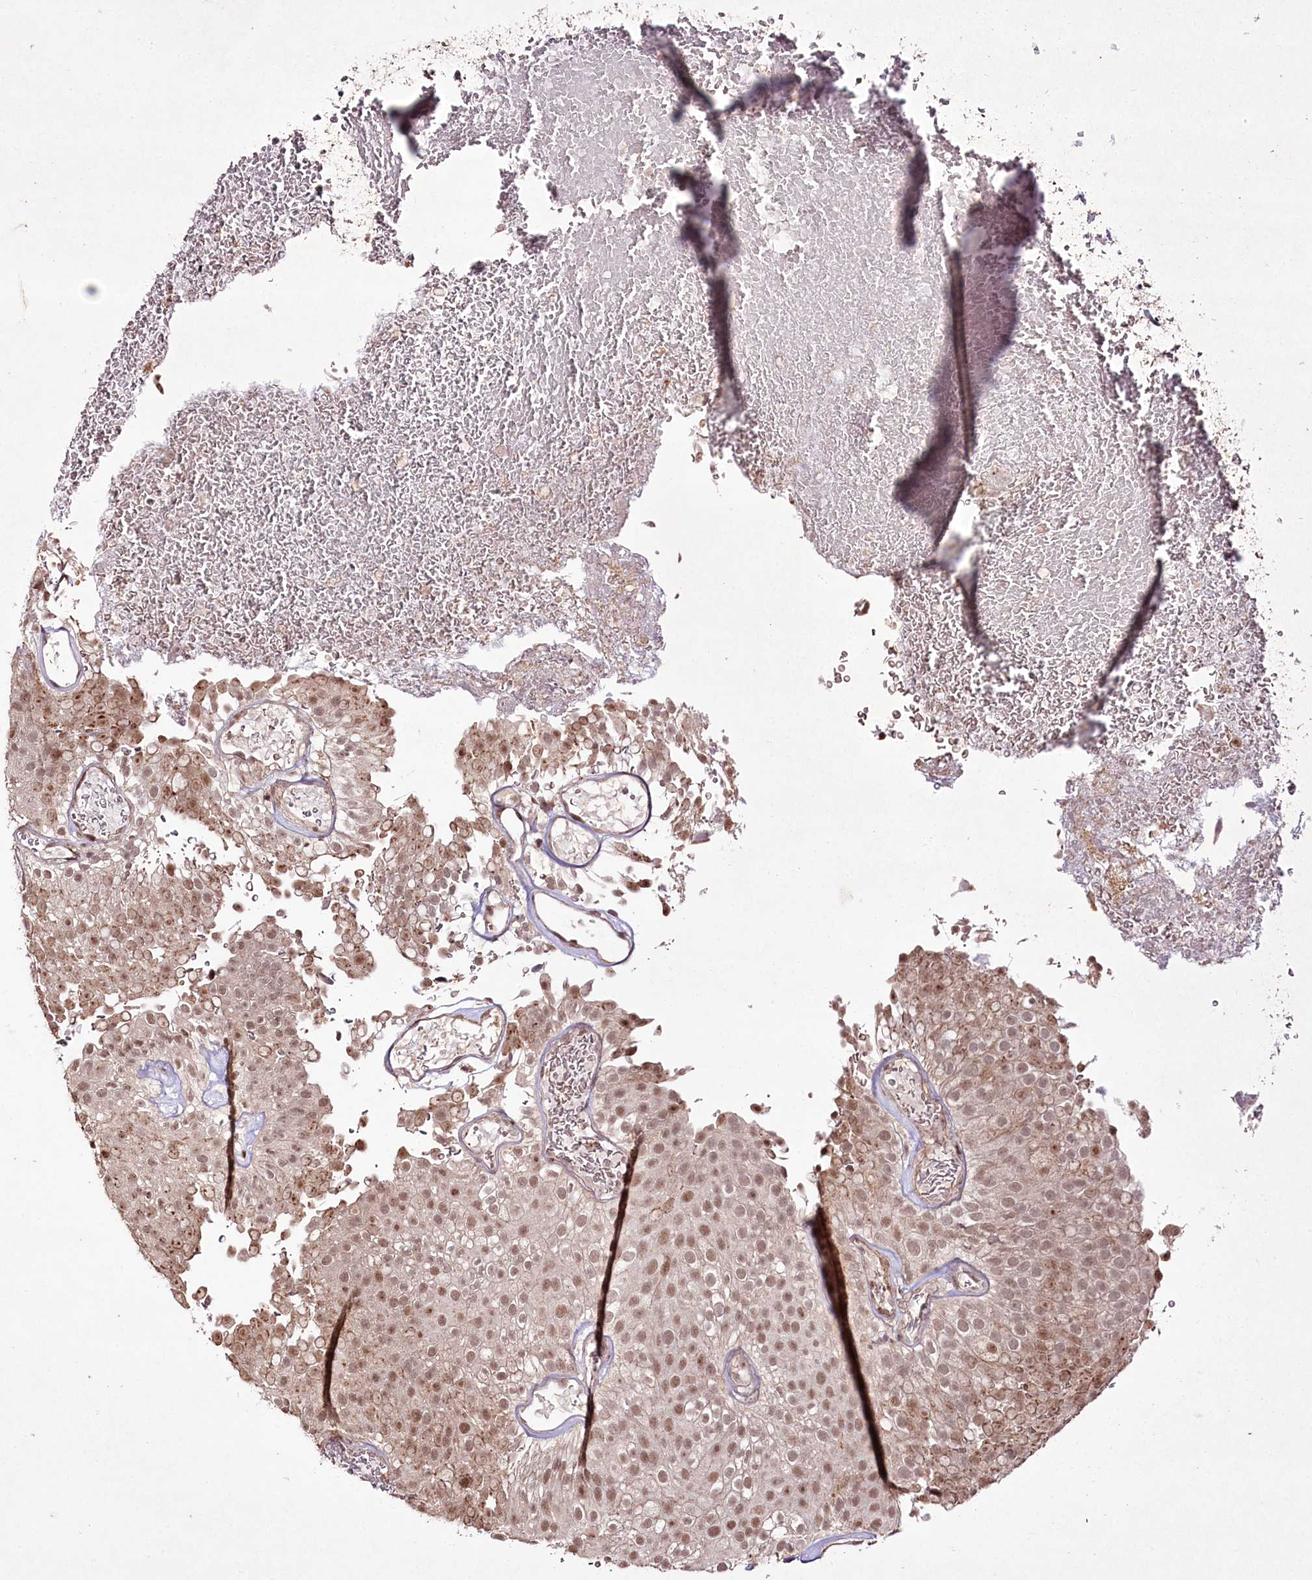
{"staining": {"intensity": "moderate", "quantity": ">75%", "location": "nuclear"}, "tissue": "urothelial cancer", "cell_type": "Tumor cells", "image_type": "cancer", "snomed": [{"axis": "morphology", "description": "Urothelial carcinoma, Low grade"}, {"axis": "topography", "description": "Urinary bladder"}], "caption": "The photomicrograph exhibits a brown stain indicating the presence of a protein in the nuclear of tumor cells in low-grade urothelial carcinoma.", "gene": "CCDC59", "patient": {"sex": "male", "age": 78}}